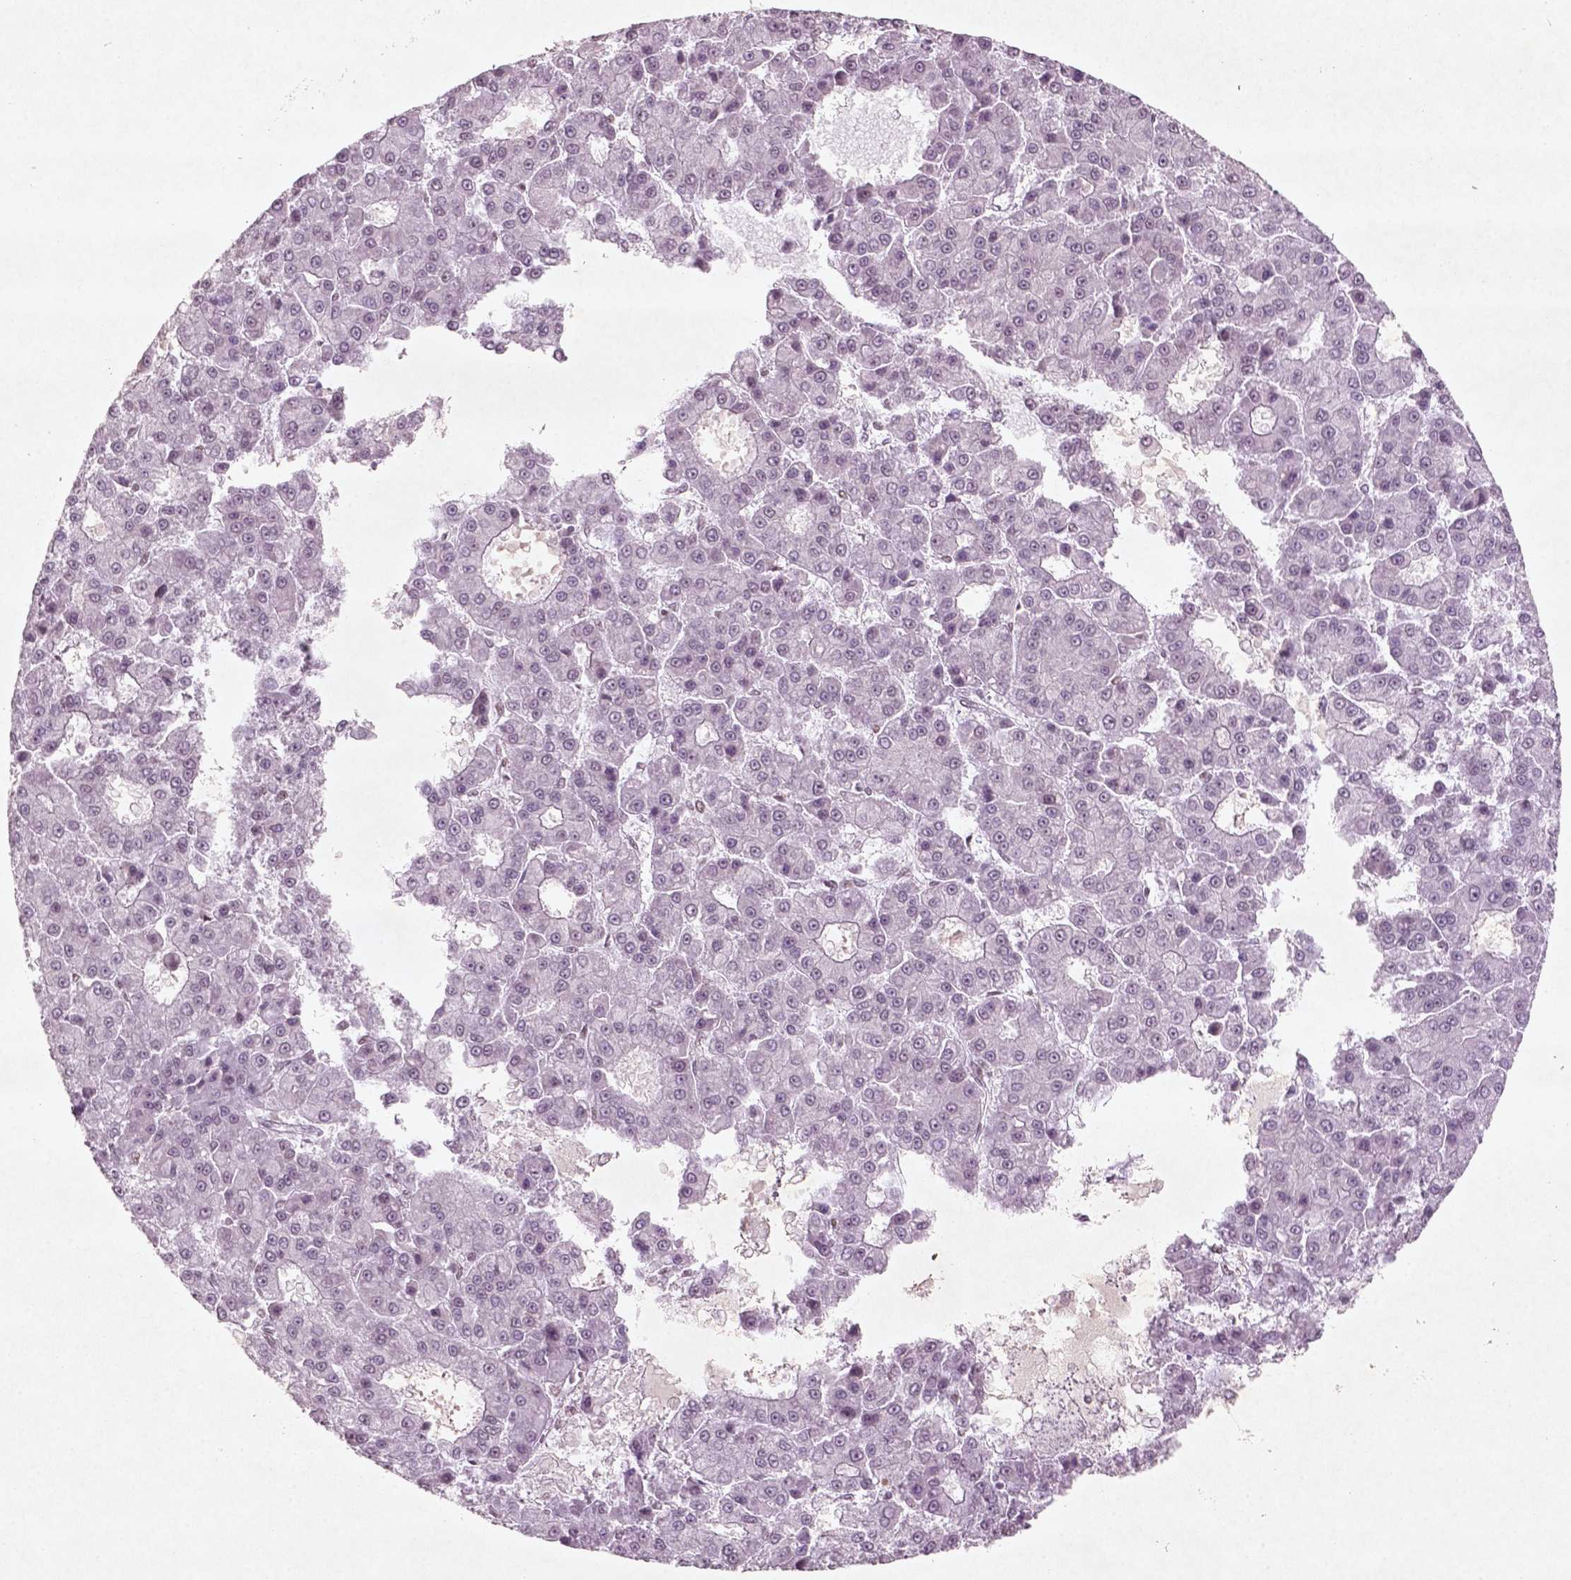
{"staining": {"intensity": "weak", "quantity": "<25%", "location": "nuclear"}, "tissue": "liver cancer", "cell_type": "Tumor cells", "image_type": "cancer", "snomed": [{"axis": "morphology", "description": "Carcinoma, Hepatocellular, NOS"}, {"axis": "topography", "description": "Liver"}], "caption": "A high-resolution image shows immunohistochemistry (IHC) staining of liver hepatocellular carcinoma, which exhibits no significant staining in tumor cells.", "gene": "HMG20B", "patient": {"sex": "male", "age": 70}}